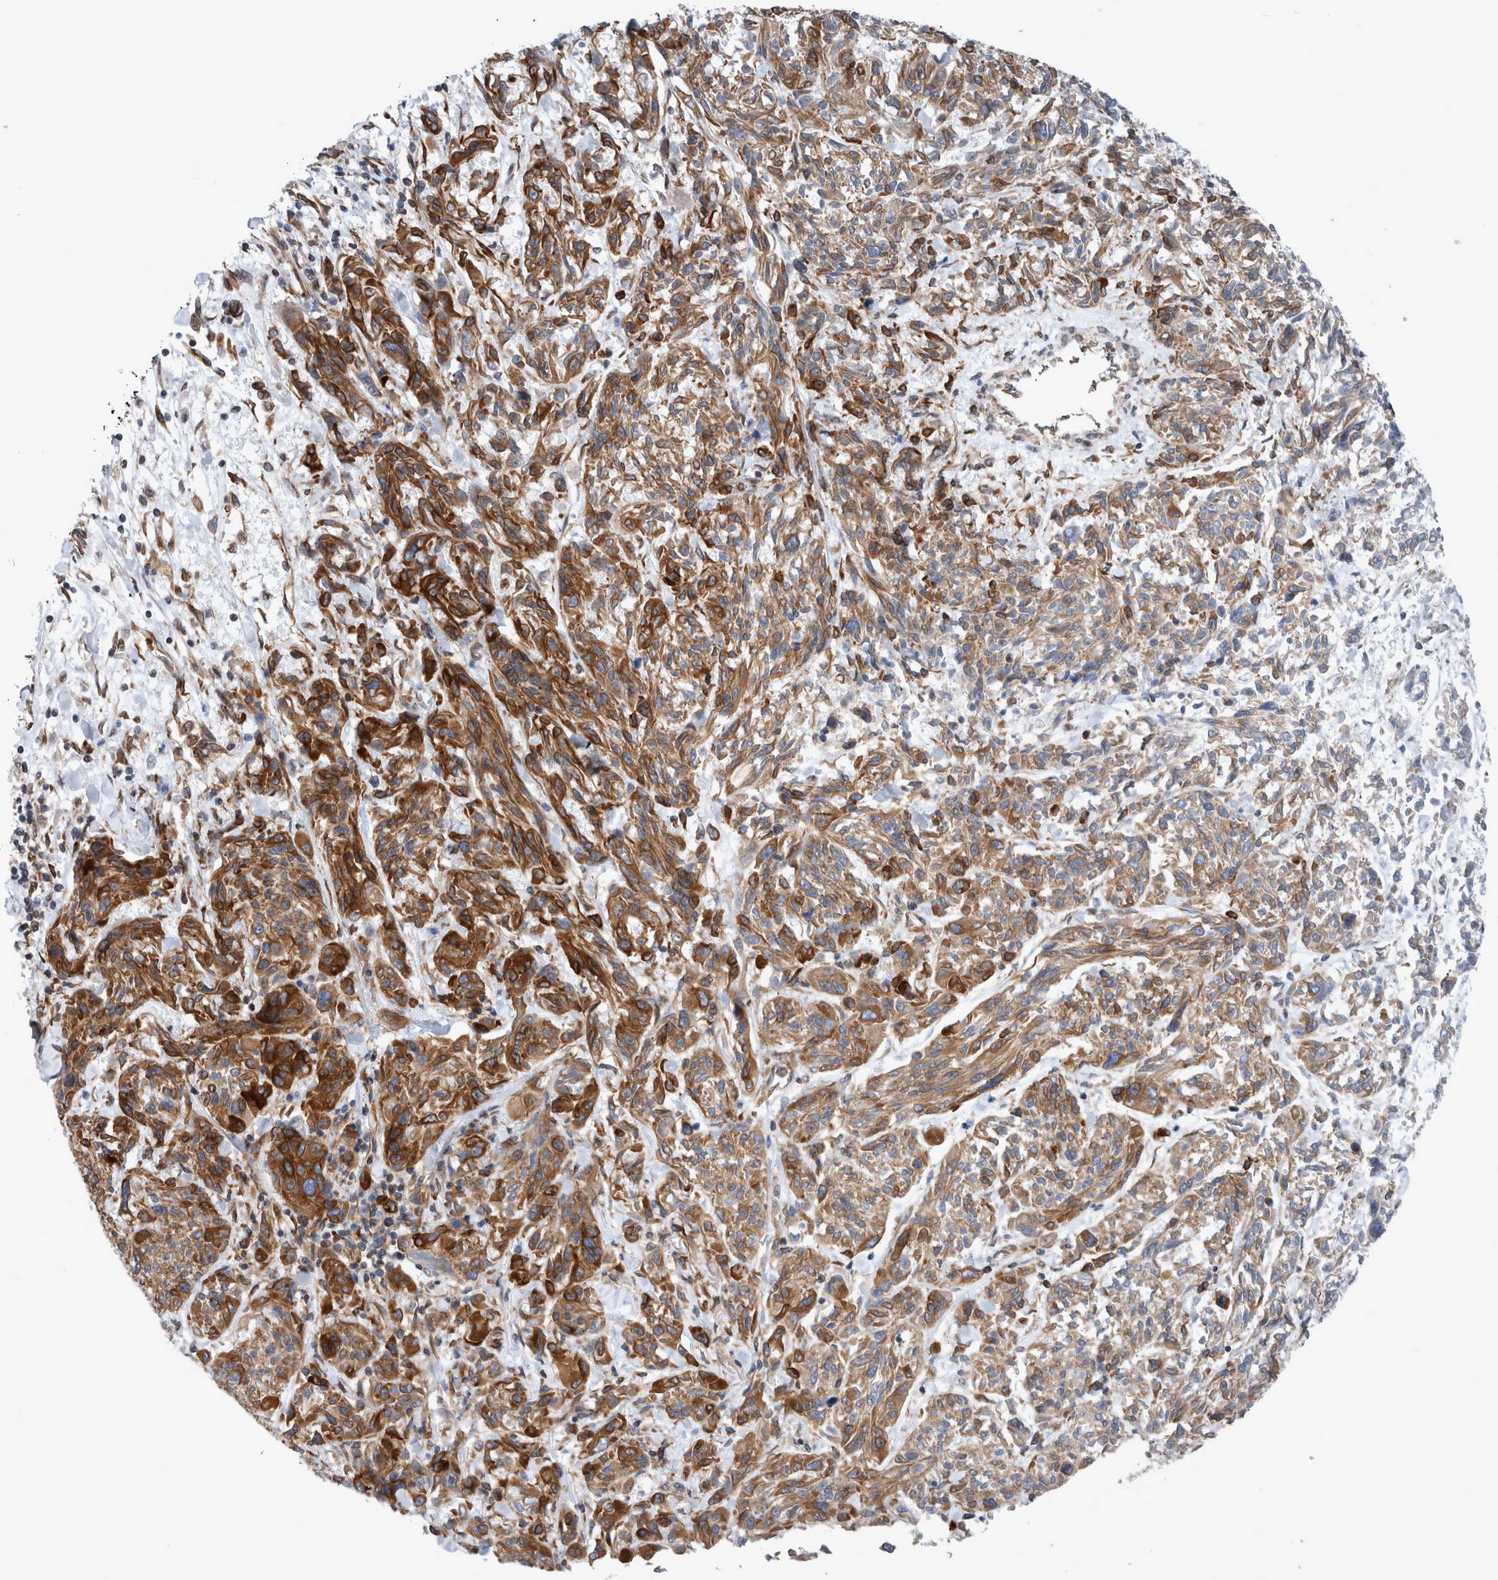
{"staining": {"intensity": "strong", "quantity": "25%-75%", "location": "cytoplasmic/membranous"}, "tissue": "melanoma", "cell_type": "Tumor cells", "image_type": "cancer", "snomed": [{"axis": "morphology", "description": "Malignant melanoma, NOS"}, {"axis": "topography", "description": "Skin"}], "caption": "Strong cytoplasmic/membranous staining for a protein is appreciated in approximately 25%-75% of tumor cells of malignant melanoma using immunohistochemistry.", "gene": "PLEC", "patient": {"sex": "male", "age": 53}}